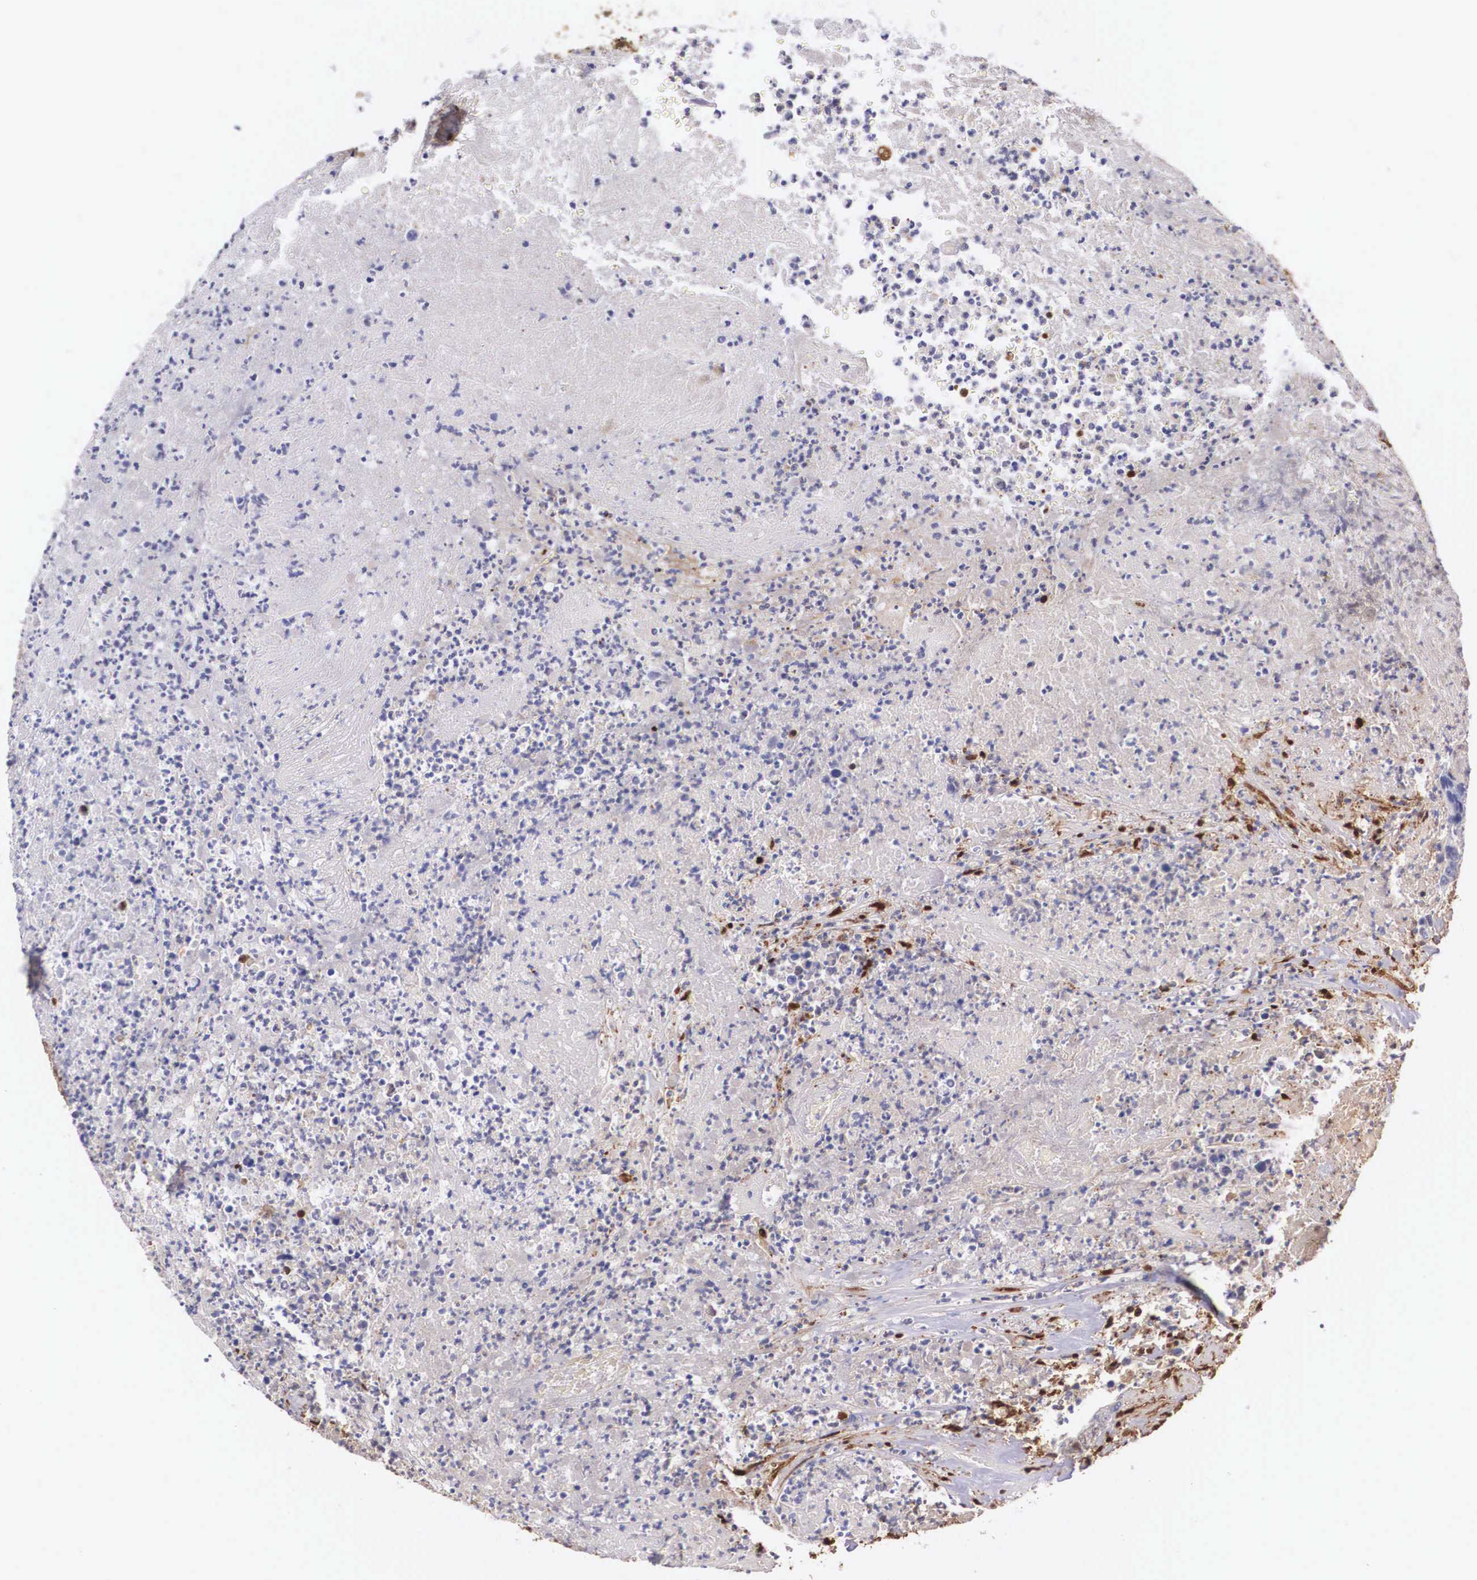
{"staining": {"intensity": "negative", "quantity": "none", "location": "none"}, "tissue": "colorectal cancer", "cell_type": "Tumor cells", "image_type": "cancer", "snomed": [{"axis": "morphology", "description": "Adenocarcinoma, NOS"}, {"axis": "topography", "description": "Rectum"}], "caption": "A photomicrograph of human colorectal adenocarcinoma is negative for staining in tumor cells.", "gene": "LGALS1", "patient": {"sex": "female", "age": 65}}